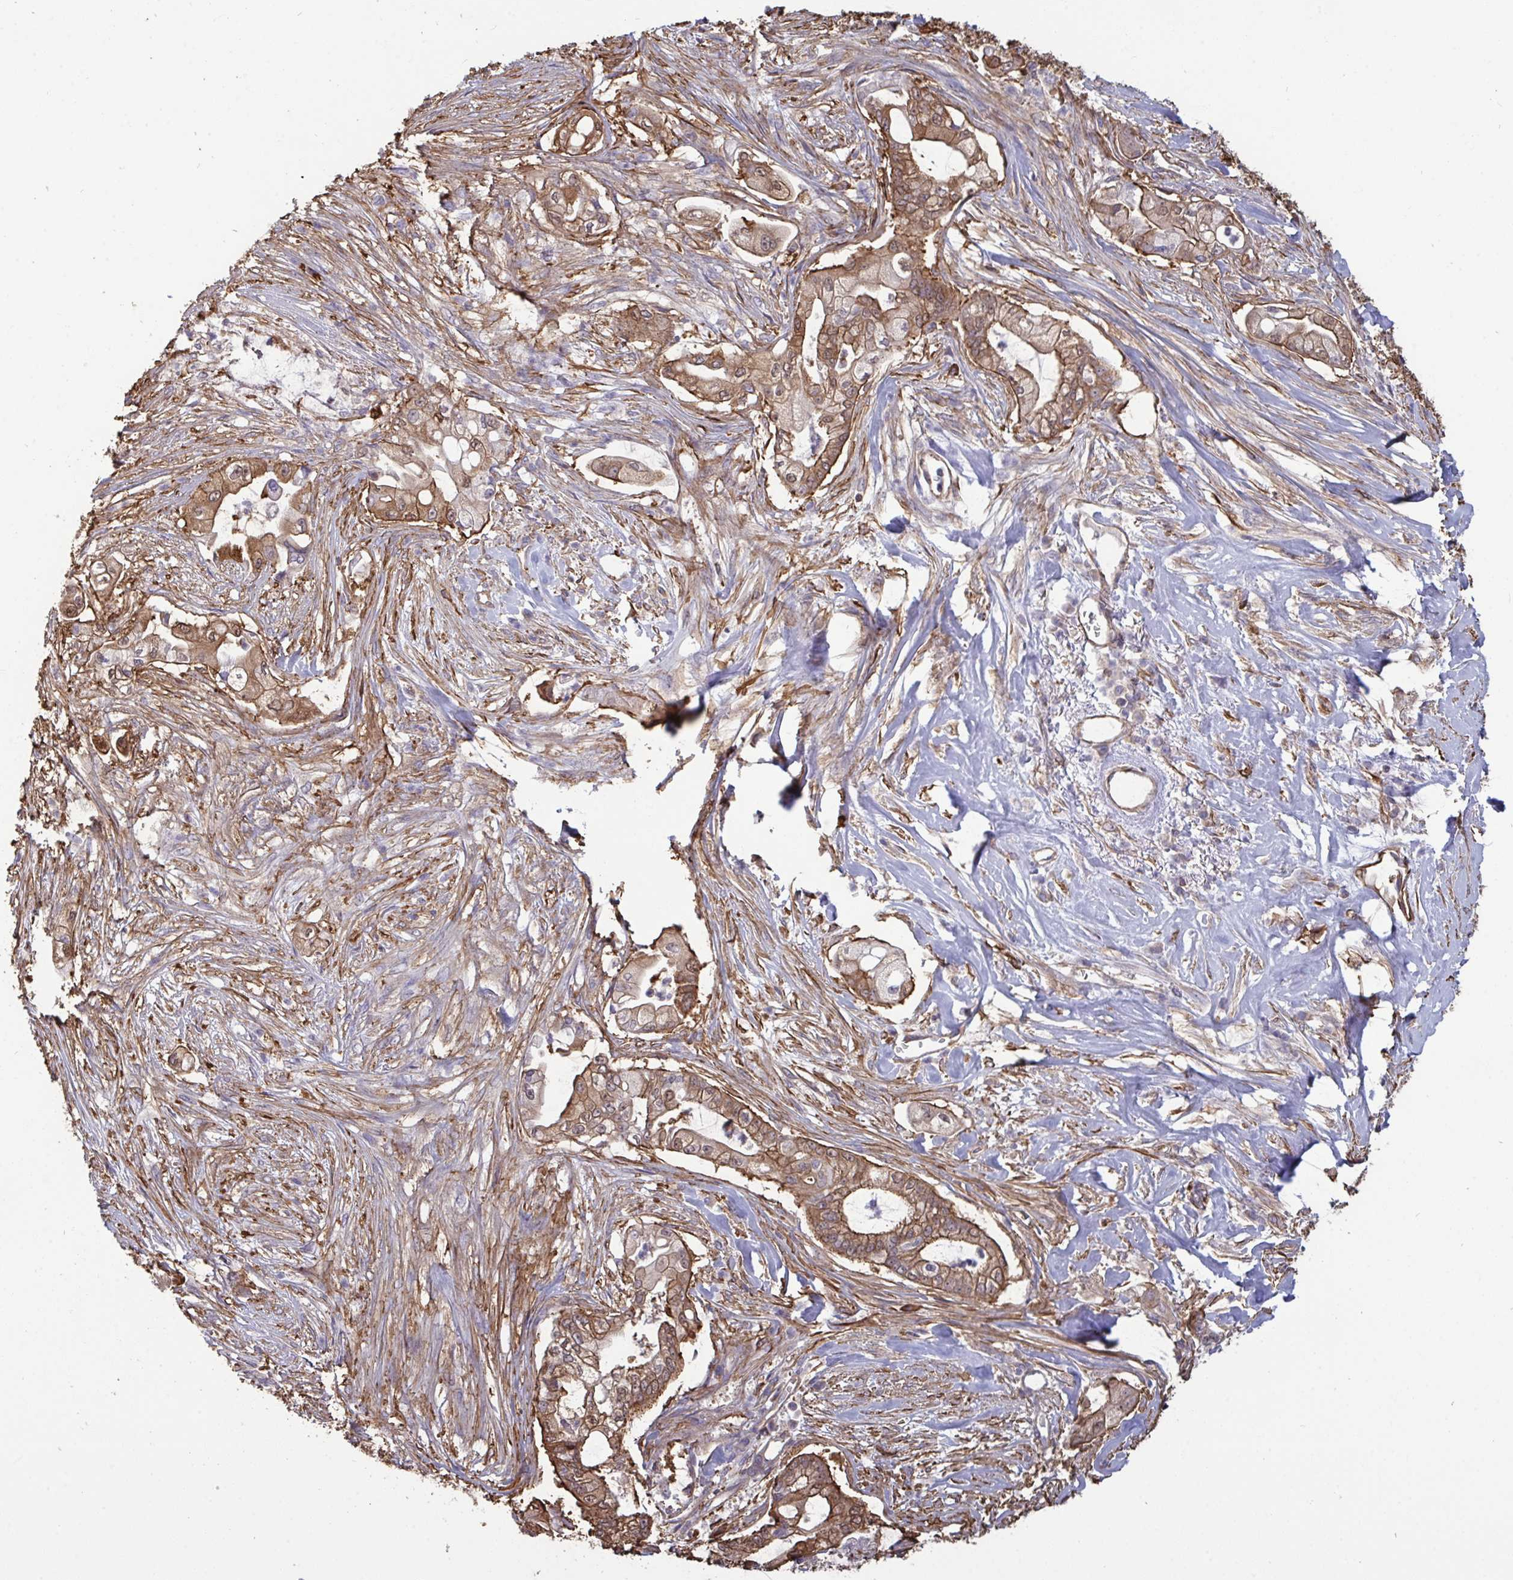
{"staining": {"intensity": "moderate", "quantity": "25%-75%", "location": "cytoplasmic/membranous,nuclear"}, "tissue": "pancreatic cancer", "cell_type": "Tumor cells", "image_type": "cancer", "snomed": [{"axis": "morphology", "description": "Adenocarcinoma, NOS"}, {"axis": "topography", "description": "Pancreas"}], "caption": "A brown stain labels moderate cytoplasmic/membranous and nuclear staining of a protein in human pancreatic adenocarcinoma tumor cells. Using DAB (brown) and hematoxylin (blue) stains, captured at high magnification using brightfield microscopy.", "gene": "ISCU", "patient": {"sex": "female", "age": 69}}